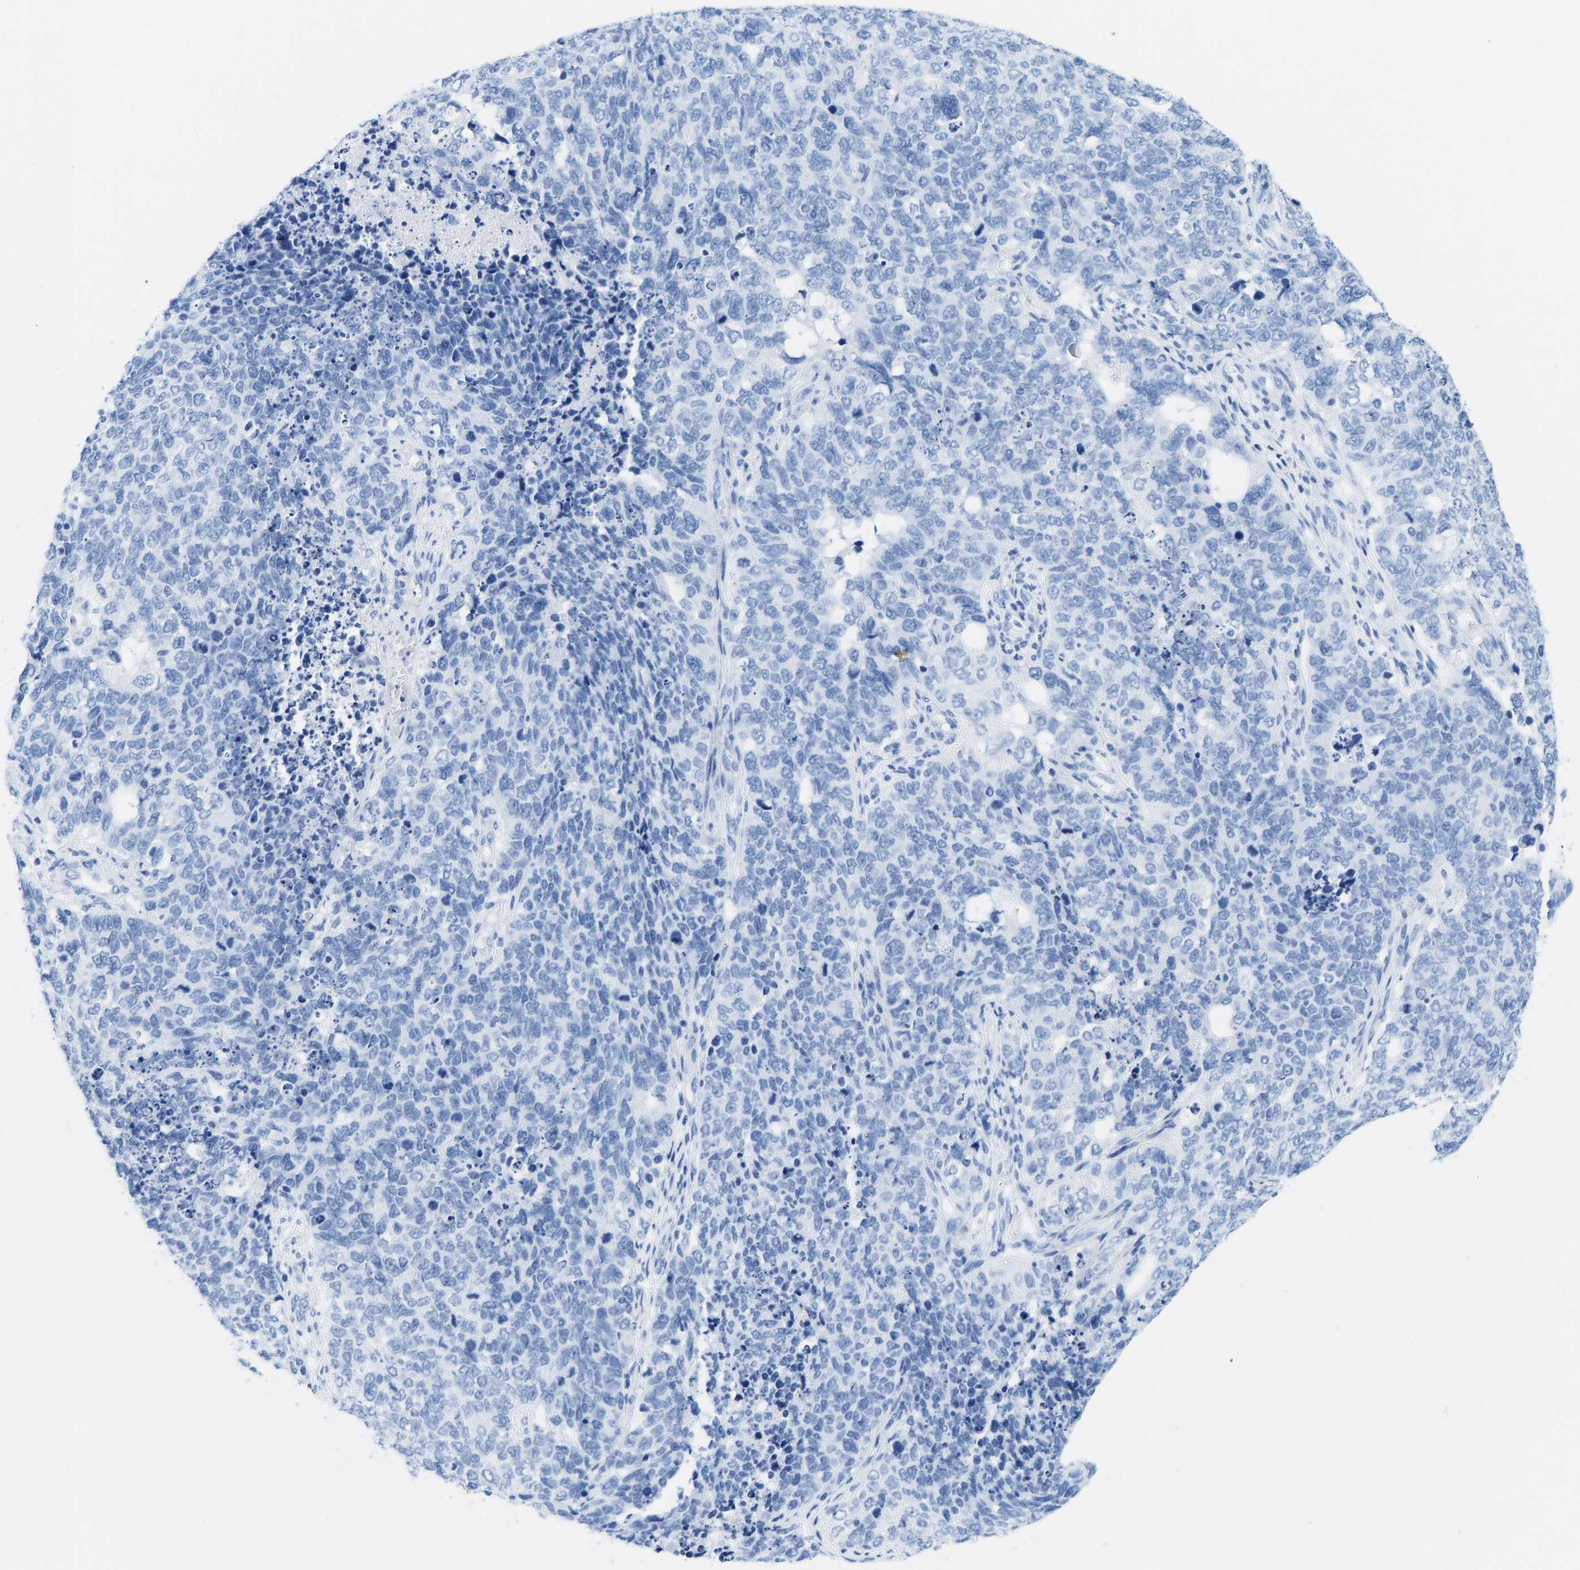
{"staining": {"intensity": "negative", "quantity": "none", "location": "none"}, "tissue": "cervical cancer", "cell_type": "Tumor cells", "image_type": "cancer", "snomed": [{"axis": "morphology", "description": "Squamous cell carcinoma, NOS"}, {"axis": "topography", "description": "Cervix"}], "caption": "Tumor cells show no significant expression in squamous cell carcinoma (cervical).", "gene": "ELMO2", "patient": {"sex": "female", "age": 63}}